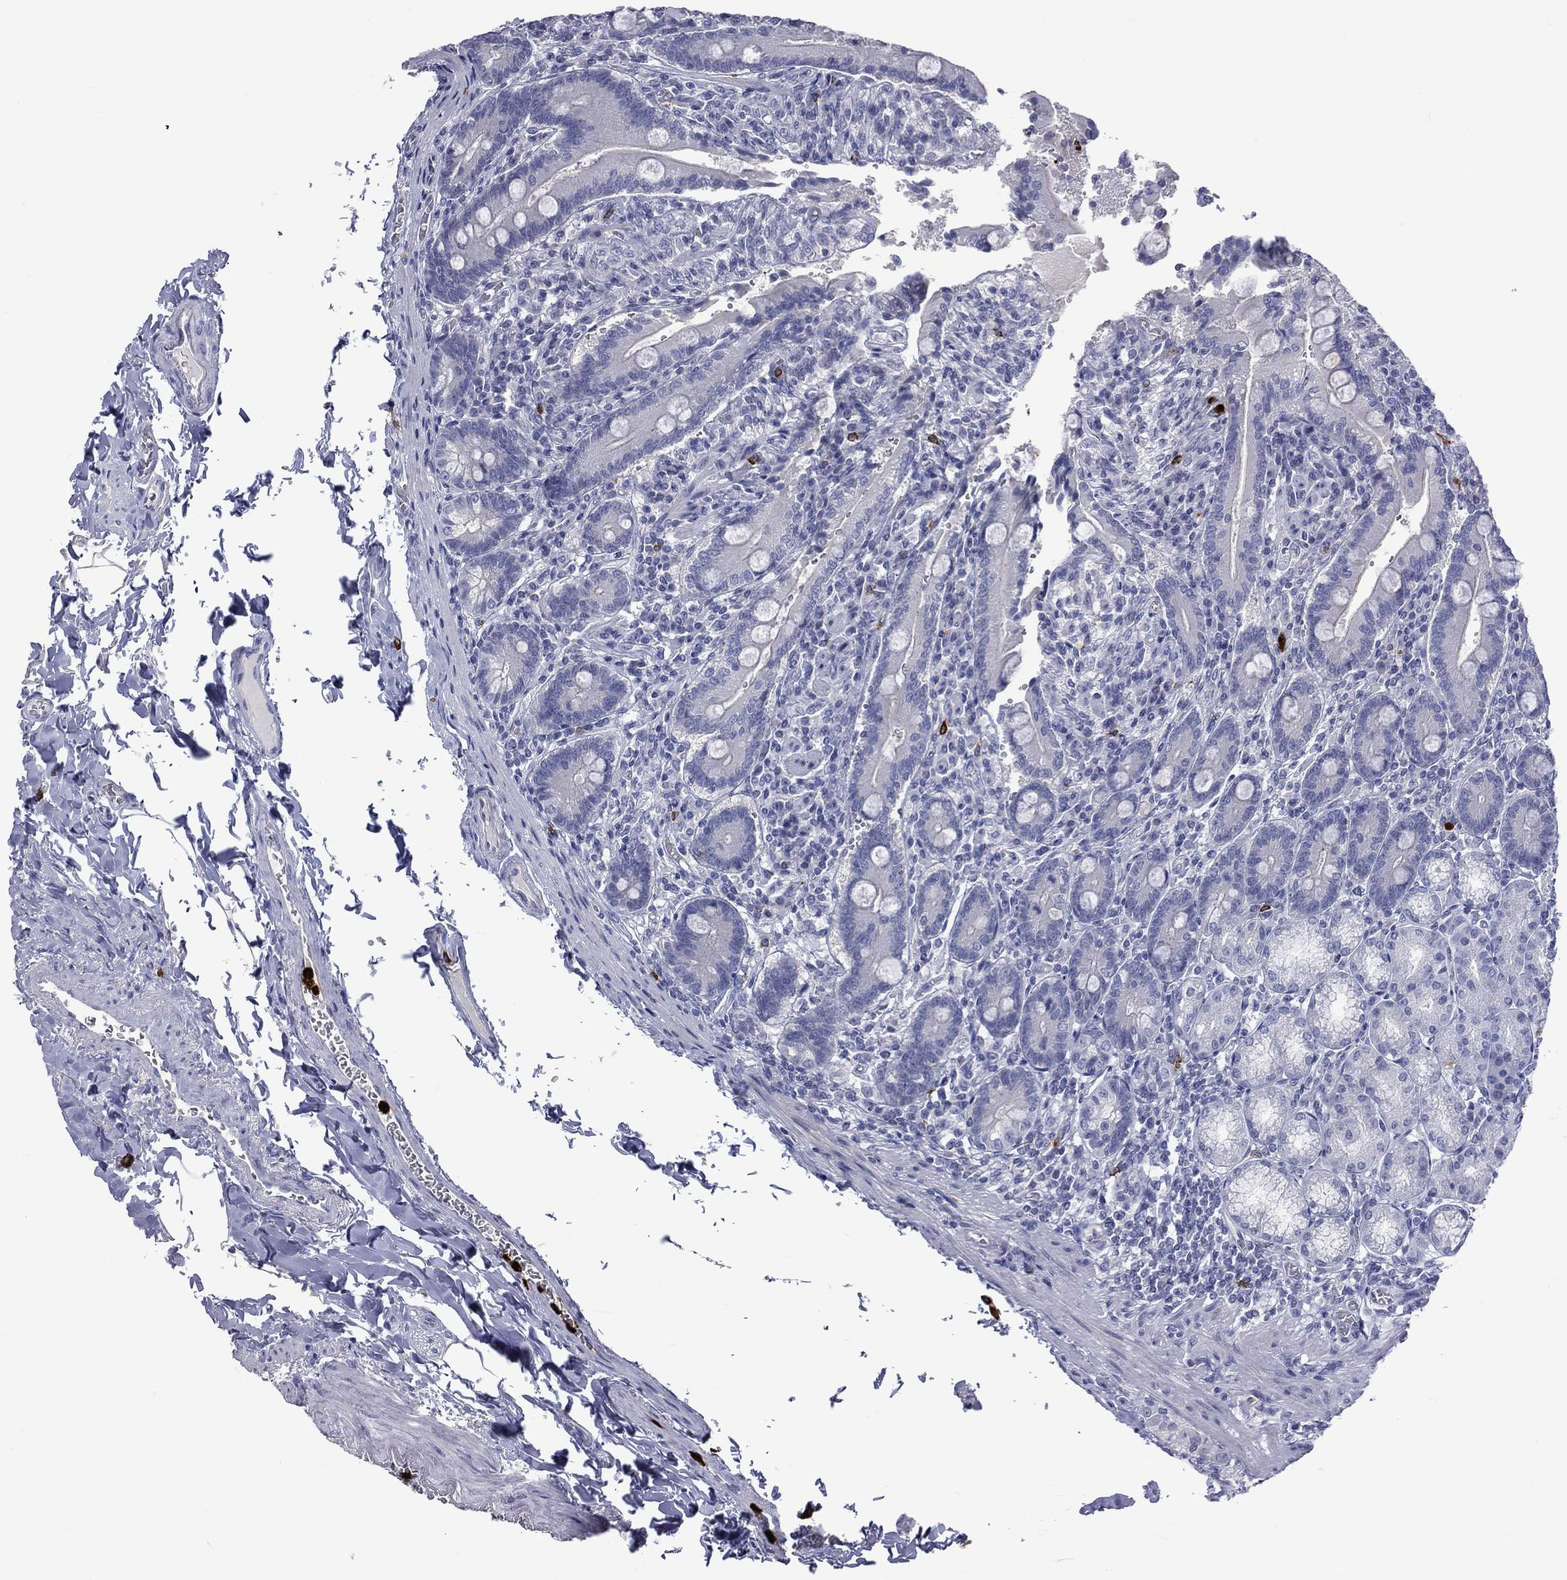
{"staining": {"intensity": "negative", "quantity": "none", "location": "none"}, "tissue": "duodenum", "cell_type": "Glandular cells", "image_type": "normal", "snomed": [{"axis": "morphology", "description": "Normal tissue, NOS"}, {"axis": "topography", "description": "Duodenum"}], "caption": "DAB immunohistochemical staining of normal duodenum exhibits no significant positivity in glandular cells.", "gene": "ELANE", "patient": {"sex": "female", "age": 62}}